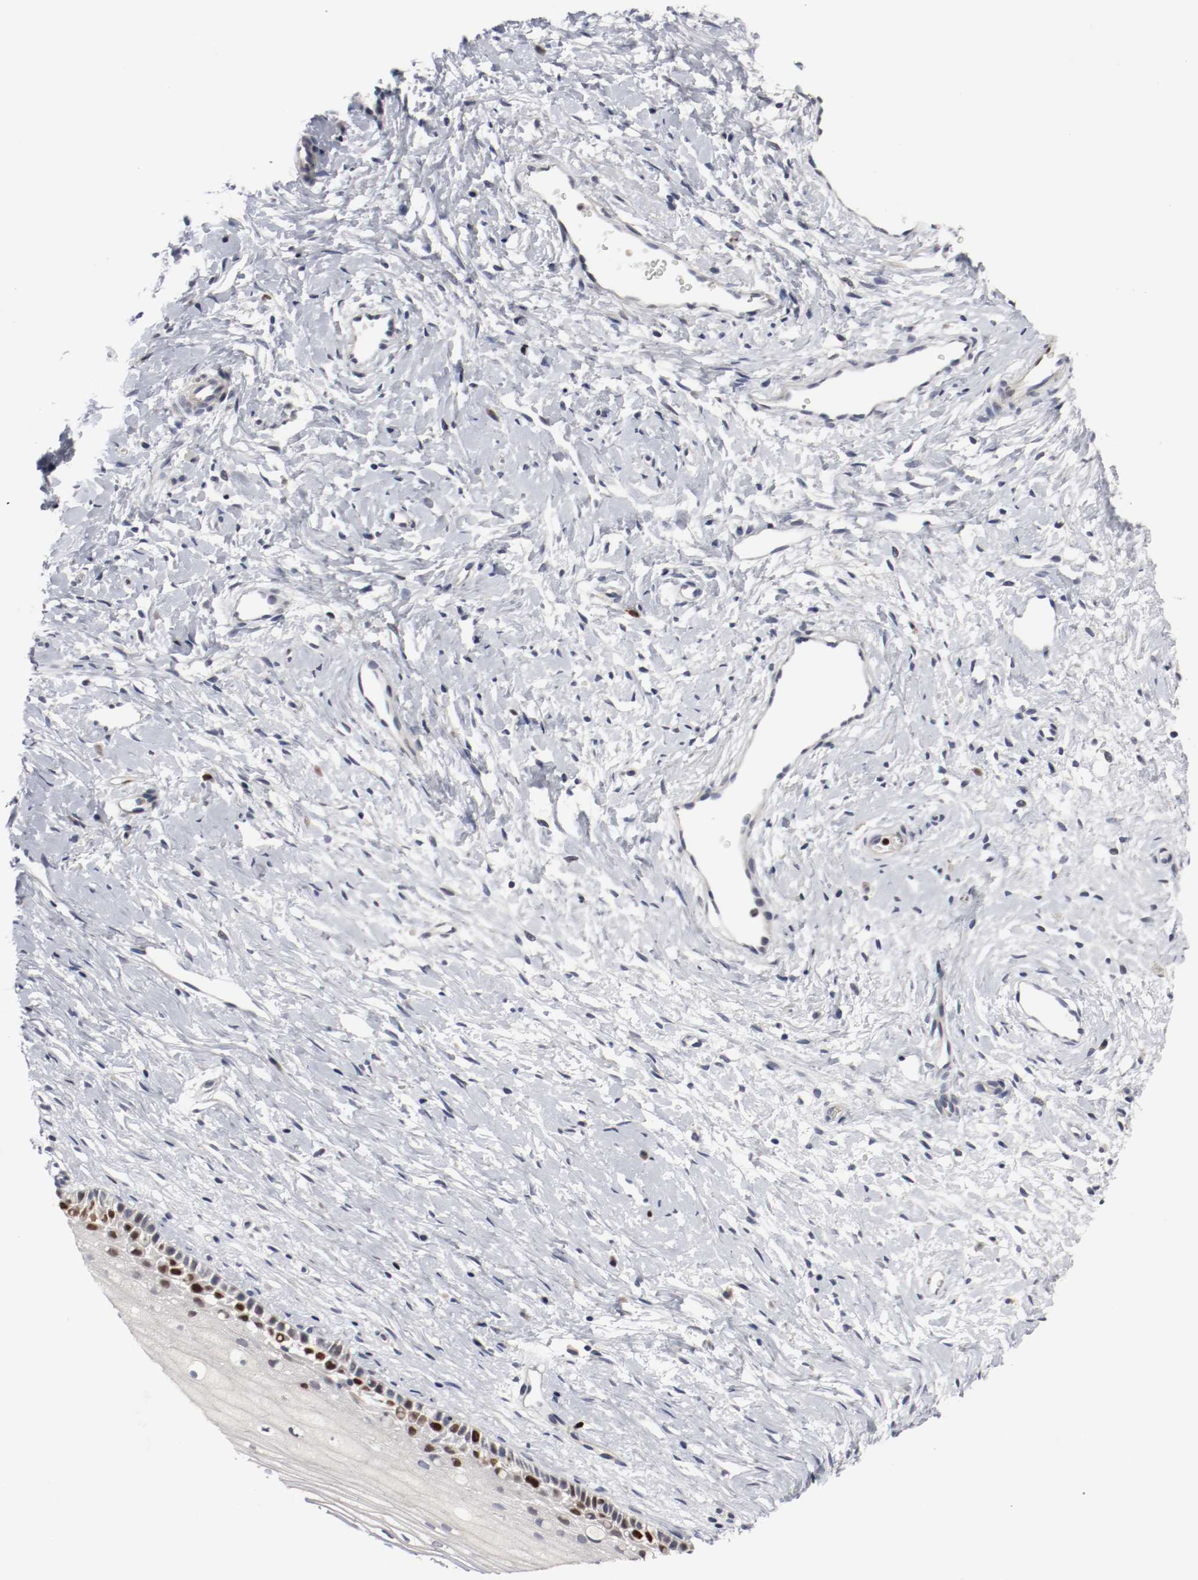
{"staining": {"intensity": "moderate", "quantity": "<25%", "location": "nuclear"}, "tissue": "cervix", "cell_type": "Glandular cells", "image_type": "normal", "snomed": [{"axis": "morphology", "description": "Normal tissue, NOS"}, {"axis": "topography", "description": "Cervix"}], "caption": "The immunohistochemical stain highlights moderate nuclear positivity in glandular cells of benign cervix.", "gene": "MCM6", "patient": {"sex": "female", "age": 46}}